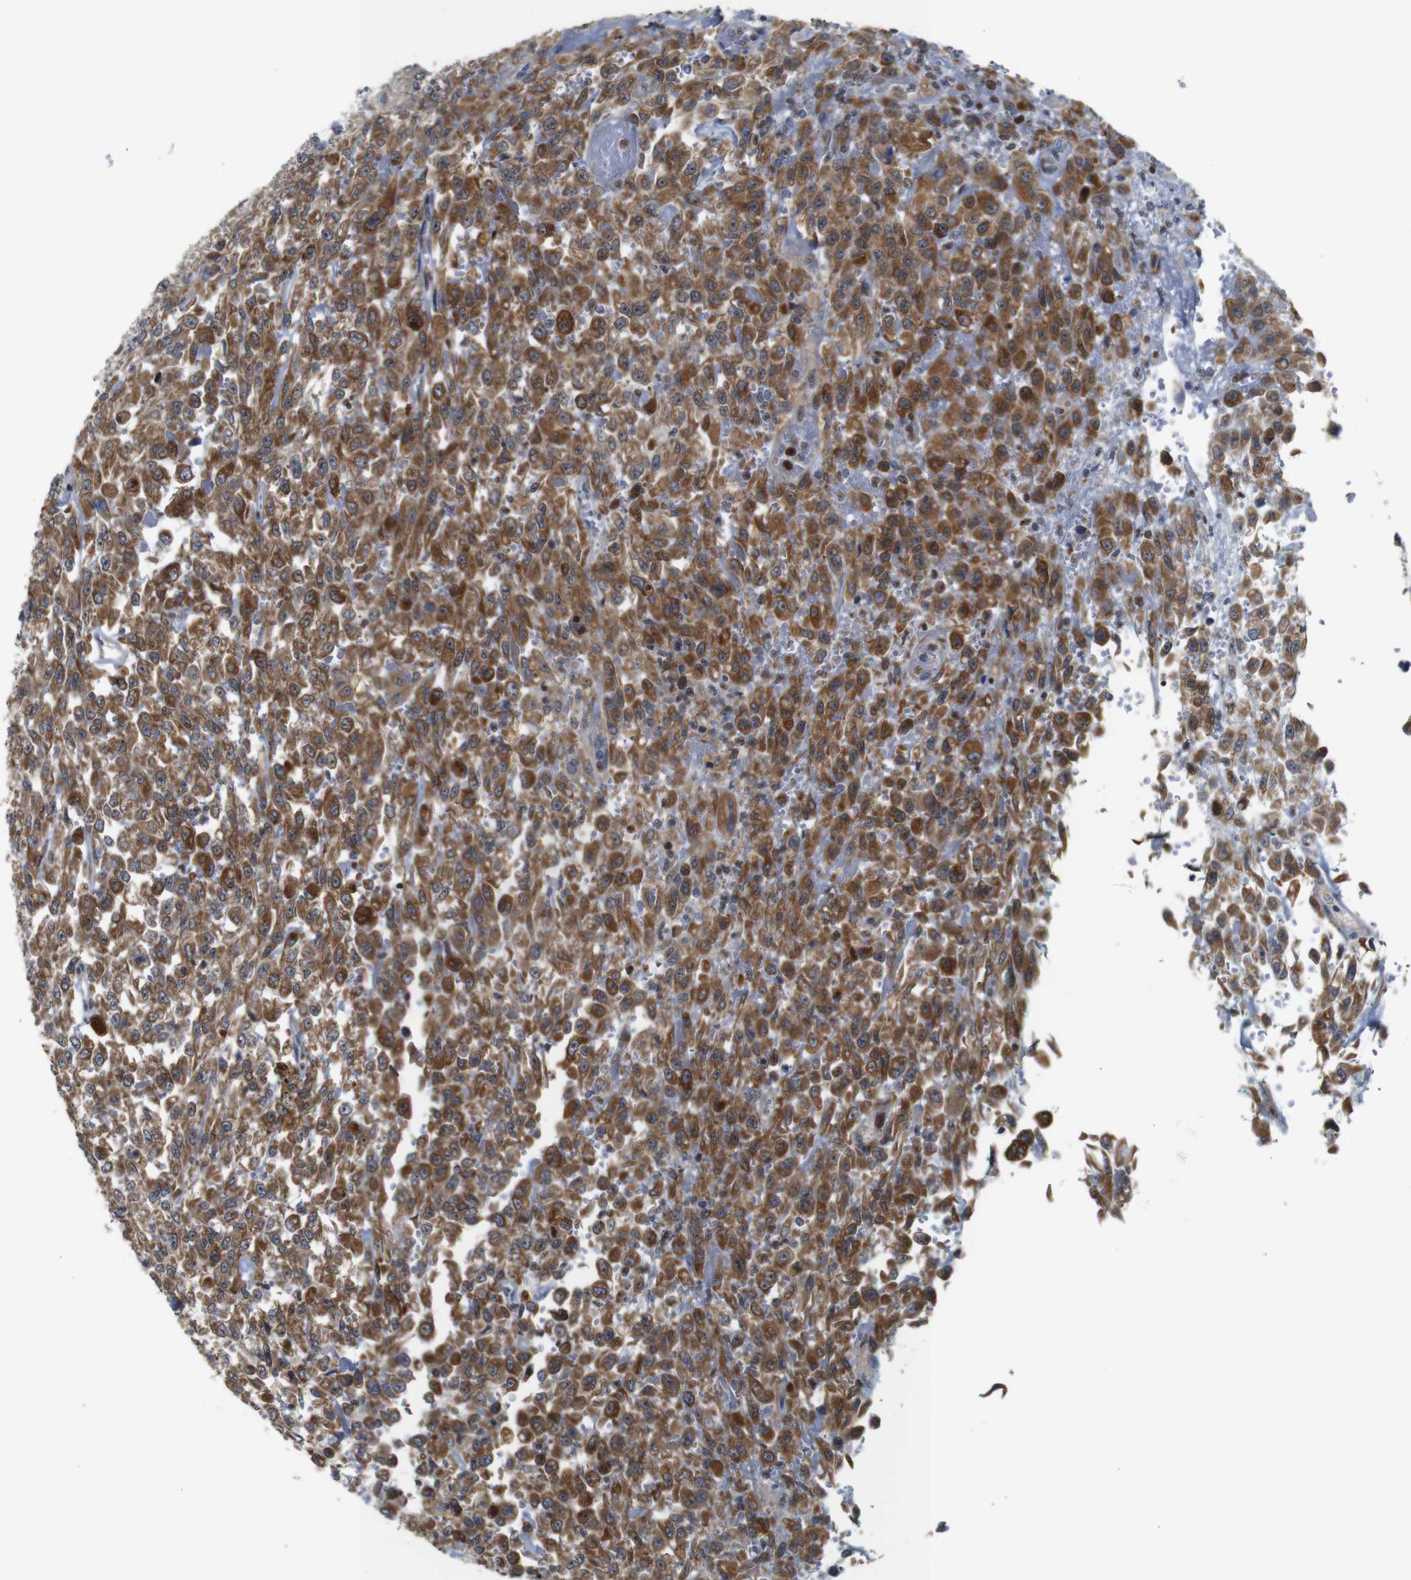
{"staining": {"intensity": "moderate", "quantity": ">75%", "location": "cytoplasmic/membranous"}, "tissue": "urothelial cancer", "cell_type": "Tumor cells", "image_type": "cancer", "snomed": [{"axis": "morphology", "description": "Urothelial carcinoma, High grade"}, {"axis": "topography", "description": "Urinary bladder"}], "caption": "An image of human urothelial carcinoma (high-grade) stained for a protein shows moderate cytoplasmic/membranous brown staining in tumor cells.", "gene": "PTPN1", "patient": {"sex": "male", "age": 46}}